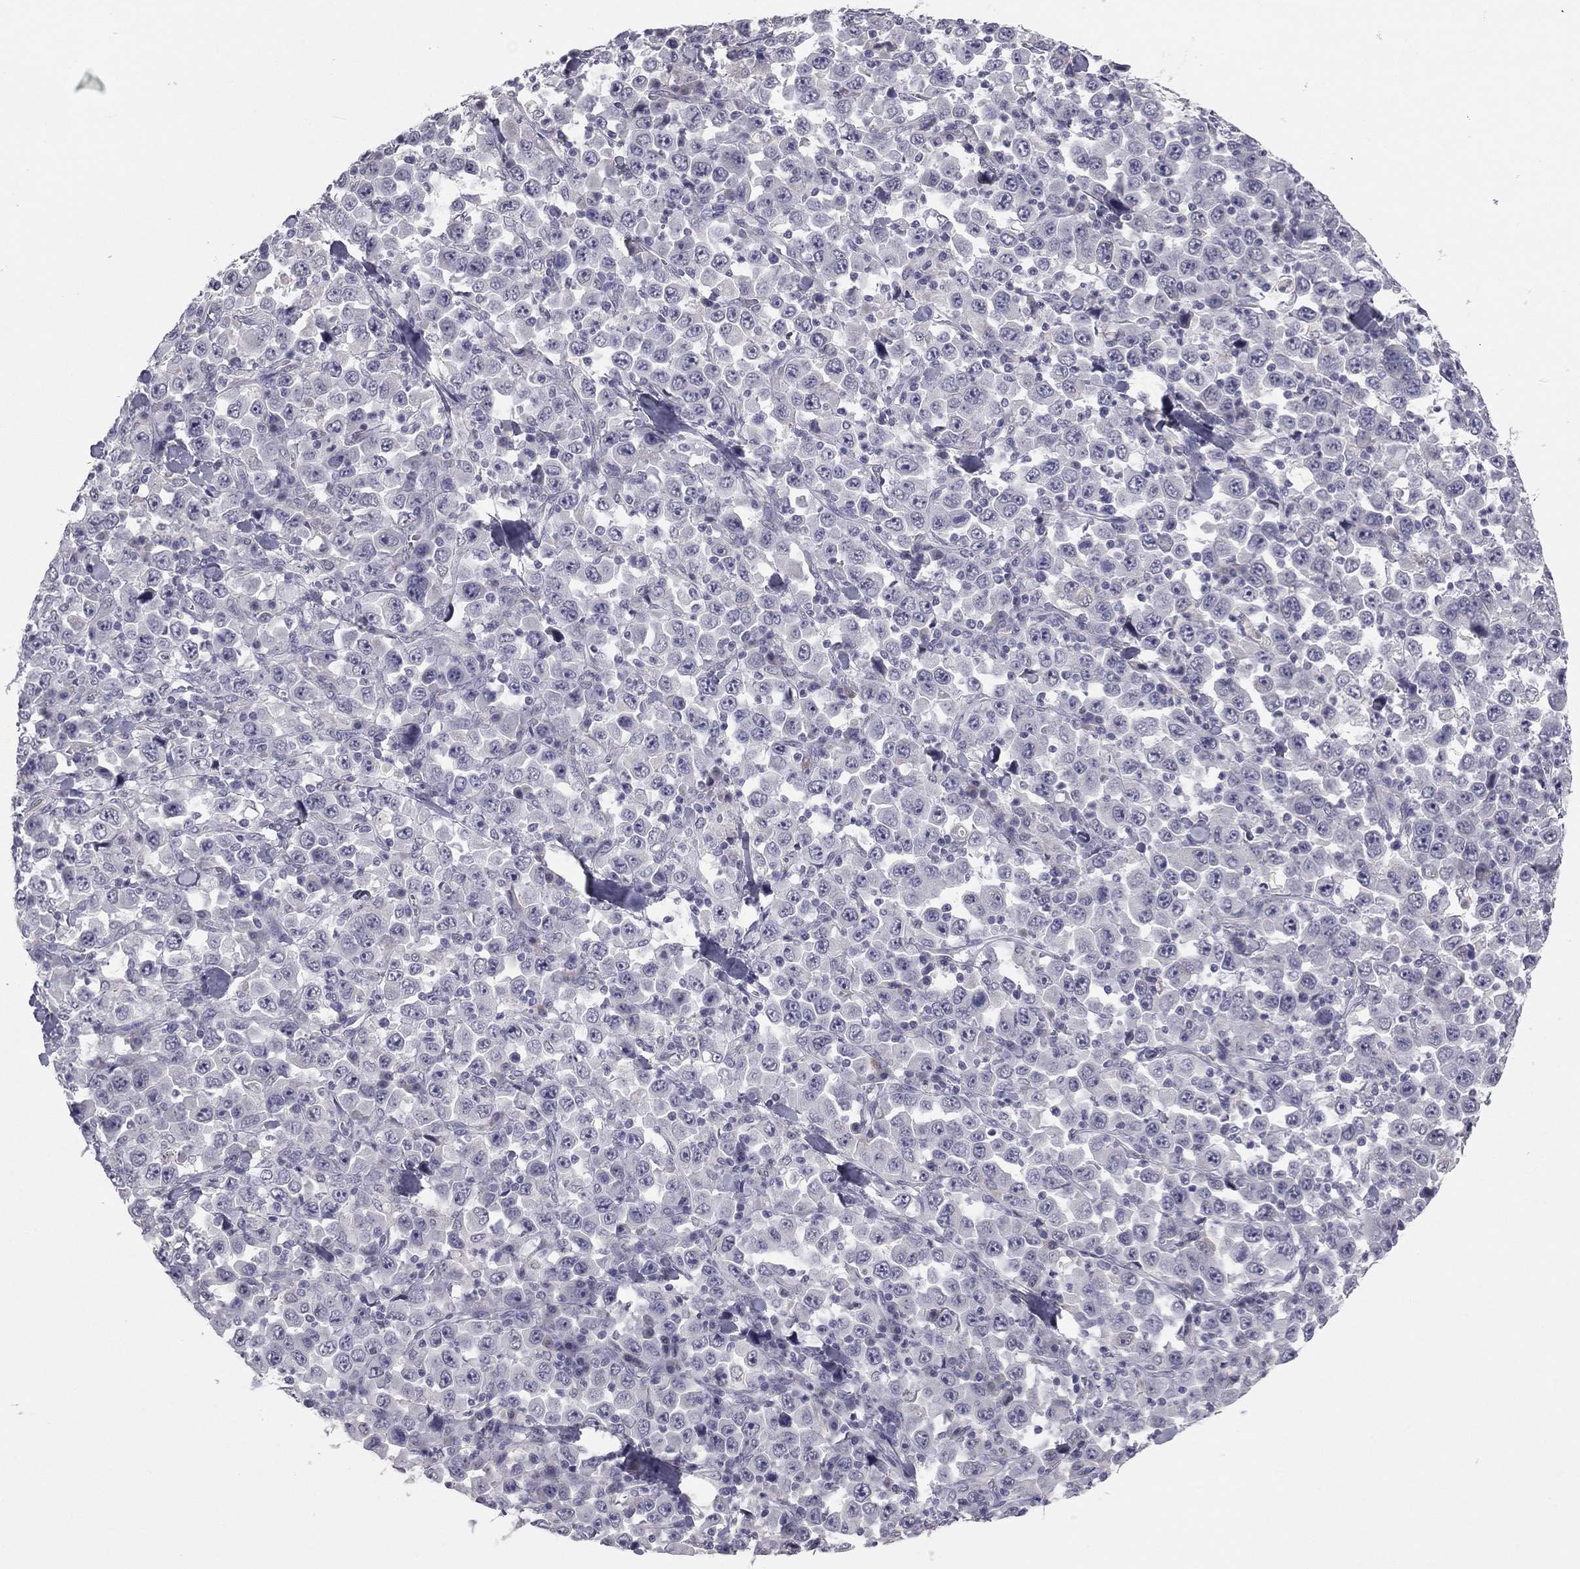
{"staining": {"intensity": "negative", "quantity": "none", "location": "none"}, "tissue": "stomach cancer", "cell_type": "Tumor cells", "image_type": "cancer", "snomed": [{"axis": "morphology", "description": "Normal tissue, NOS"}, {"axis": "morphology", "description": "Adenocarcinoma, NOS"}, {"axis": "topography", "description": "Stomach, upper"}, {"axis": "topography", "description": "Stomach"}], "caption": "Tumor cells show no significant expression in stomach cancer (adenocarcinoma).", "gene": "PRRT2", "patient": {"sex": "male", "age": 59}}